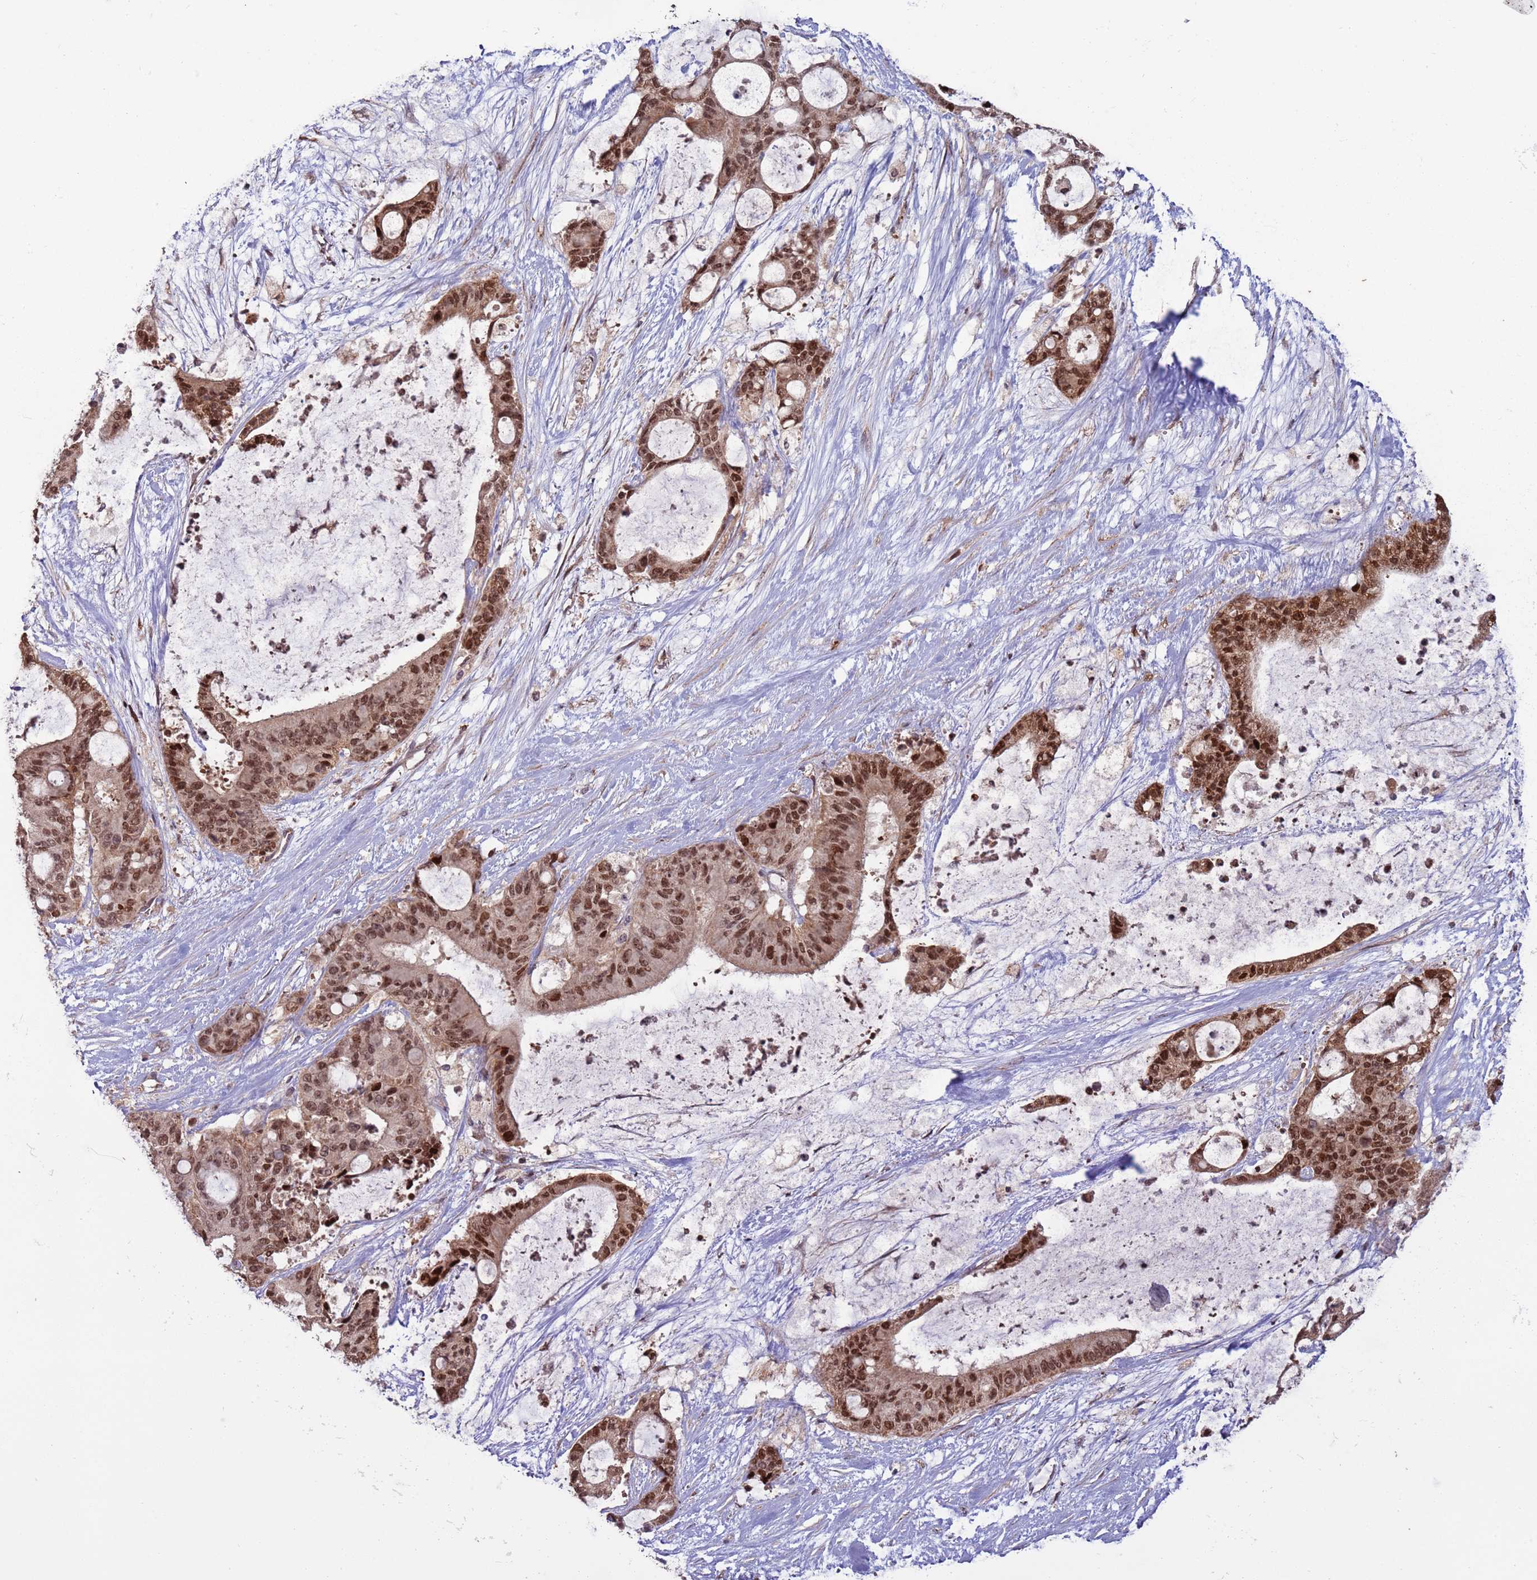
{"staining": {"intensity": "strong", "quantity": ">75%", "location": "nuclear"}, "tissue": "liver cancer", "cell_type": "Tumor cells", "image_type": "cancer", "snomed": [{"axis": "morphology", "description": "Normal tissue, NOS"}, {"axis": "morphology", "description": "Cholangiocarcinoma"}, {"axis": "topography", "description": "Liver"}, {"axis": "topography", "description": "Peripheral nerve tissue"}], "caption": "Protein expression analysis of human liver cholangiocarcinoma reveals strong nuclear staining in approximately >75% of tumor cells. (brown staining indicates protein expression, while blue staining denotes nuclei).", "gene": "RCOR2", "patient": {"sex": "female", "age": 73}}